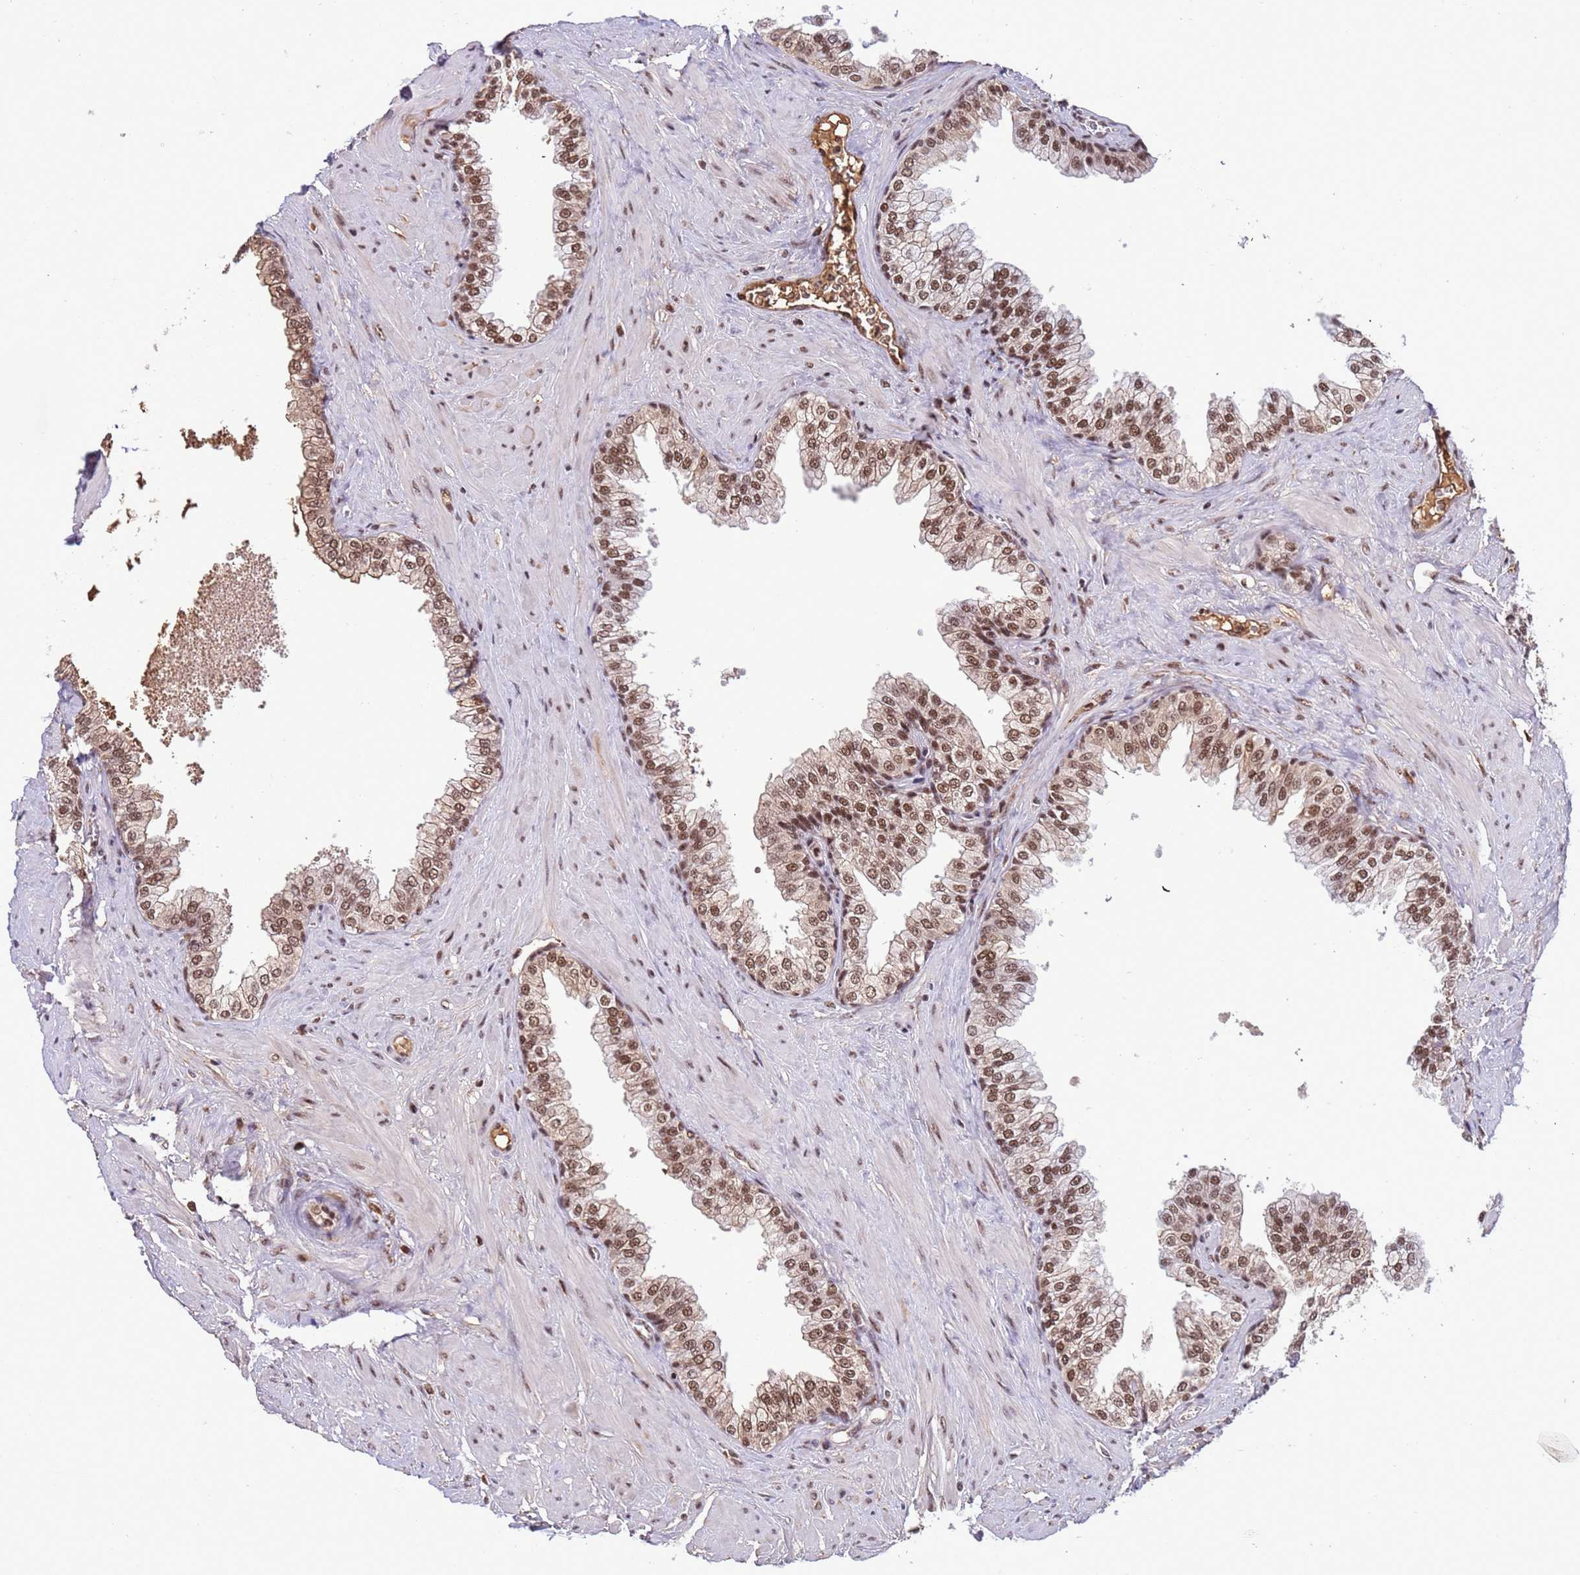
{"staining": {"intensity": "moderate", "quantity": ">75%", "location": "nuclear"}, "tissue": "prostate", "cell_type": "Glandular cells", "image_type": "normal", "snomed": [{"axis": "morphology", "description": "Normal tissue, NOS"}, {"axis": "morphology", "description": "Urothelial carcinoma, Low grade"}, {"axis": "topography", "description": "Urinary bladder"}, {"axis": "topography", "description": "Prostate"}], "caption": "Immunohistochemical staining of benign human prostate shows moderate nuclear protein expression in approximately >75% of glandular cells.", "gene": "SRRT", "patient": {"sex": "male", "age": 60}}